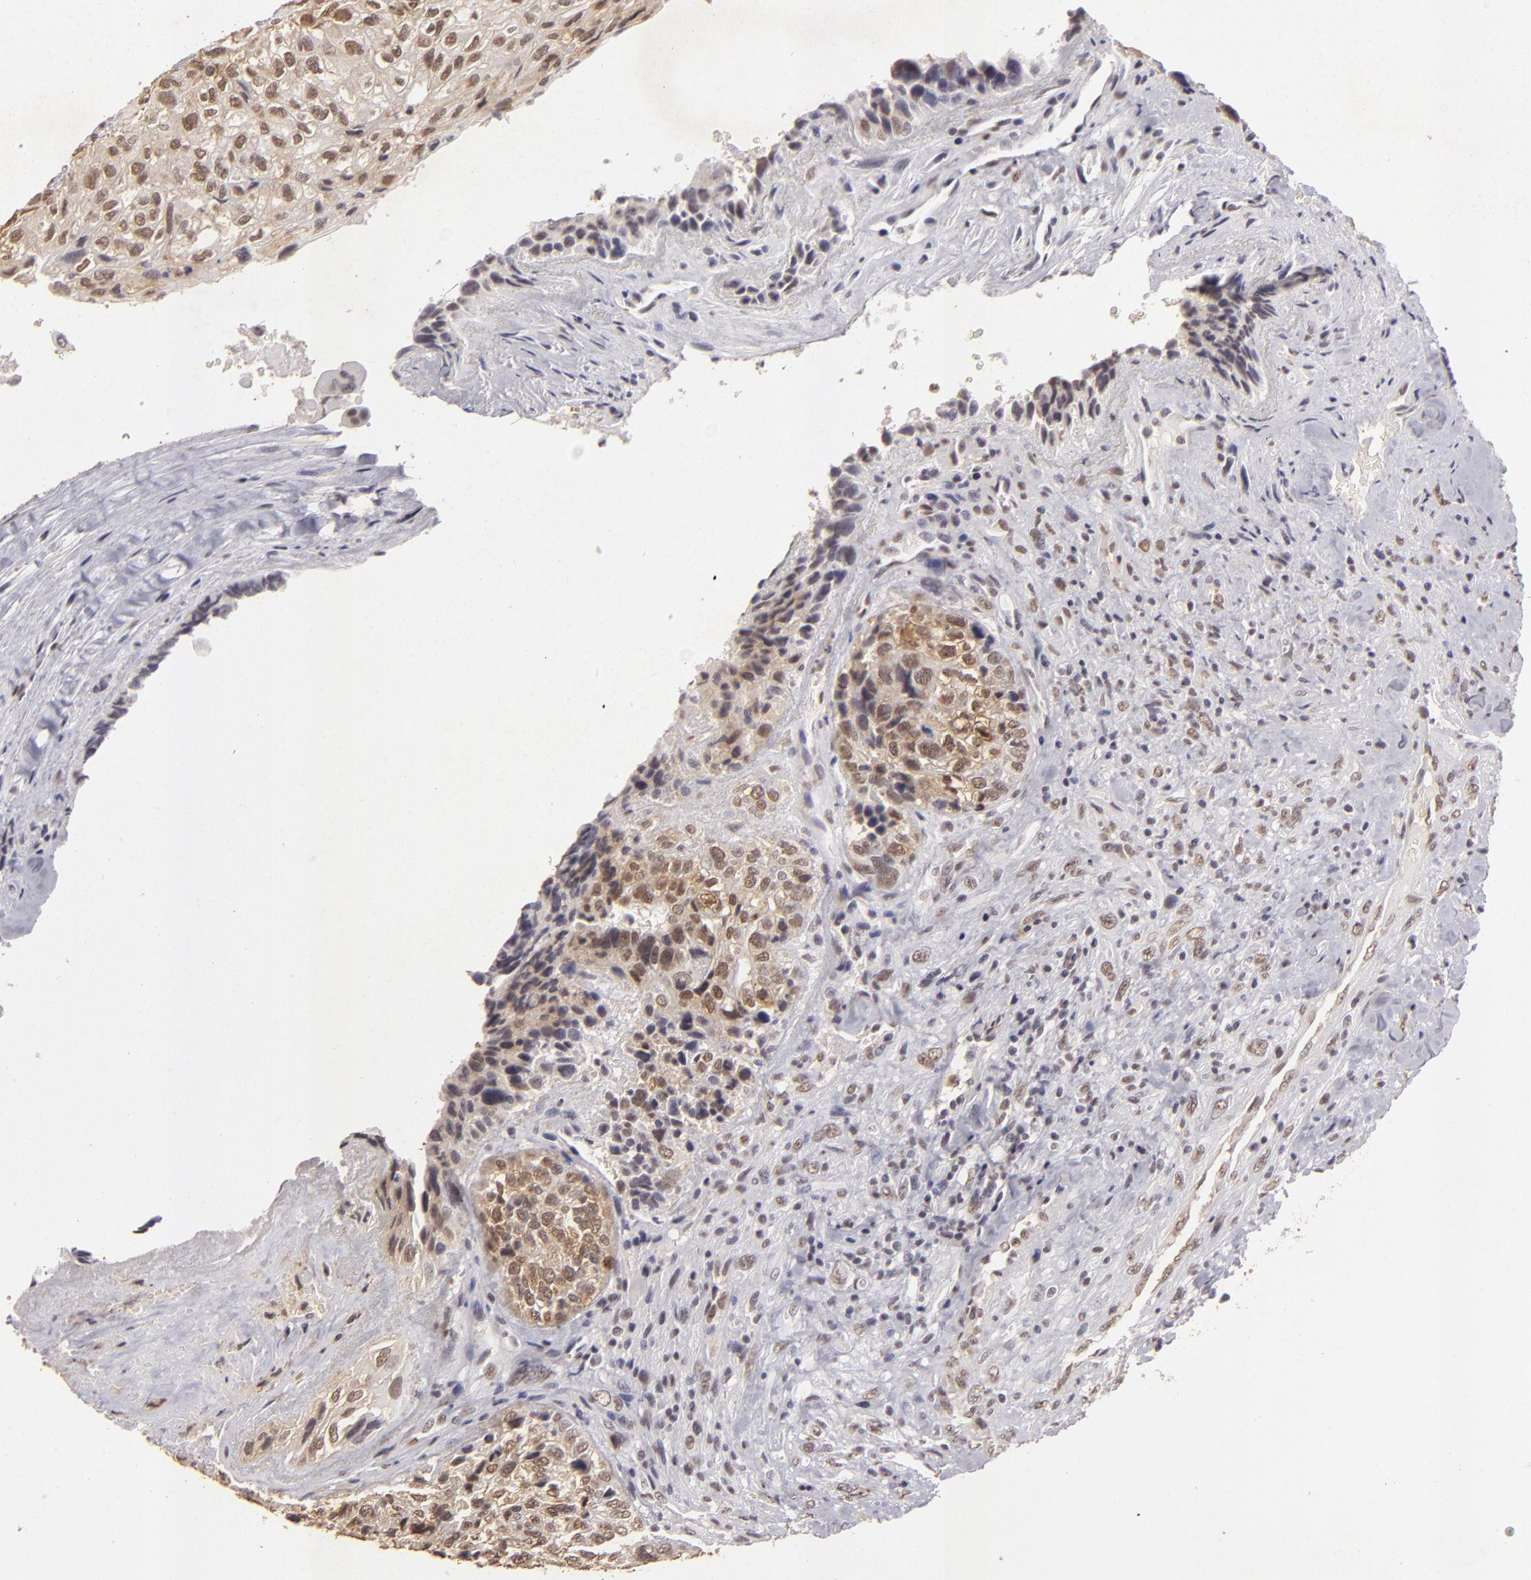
{"staining": {"intensity": "moderate", "quantity": ">75%", "location": "nuclear"}, "tissue": "breast cancer", "cell_type": "Tumor cells", "image_type": "cancer", "snomed": [{"axis": "morphology", "description": "Neoplasm, malignant, NOS"}, {"axis": "topography", "description": "Breast"}], "caption": "Moderate nuclear protein expression is identified in about >75% of tumor cells in breast cancer. The staining was performed using DAB (3,3'-diaminobenzidine), with brown indicating positive protein expression. Nuclei are stained blue with hematoxylin.", "gene": "CBX3", "patient": {"sex": "female", "age": 50}}